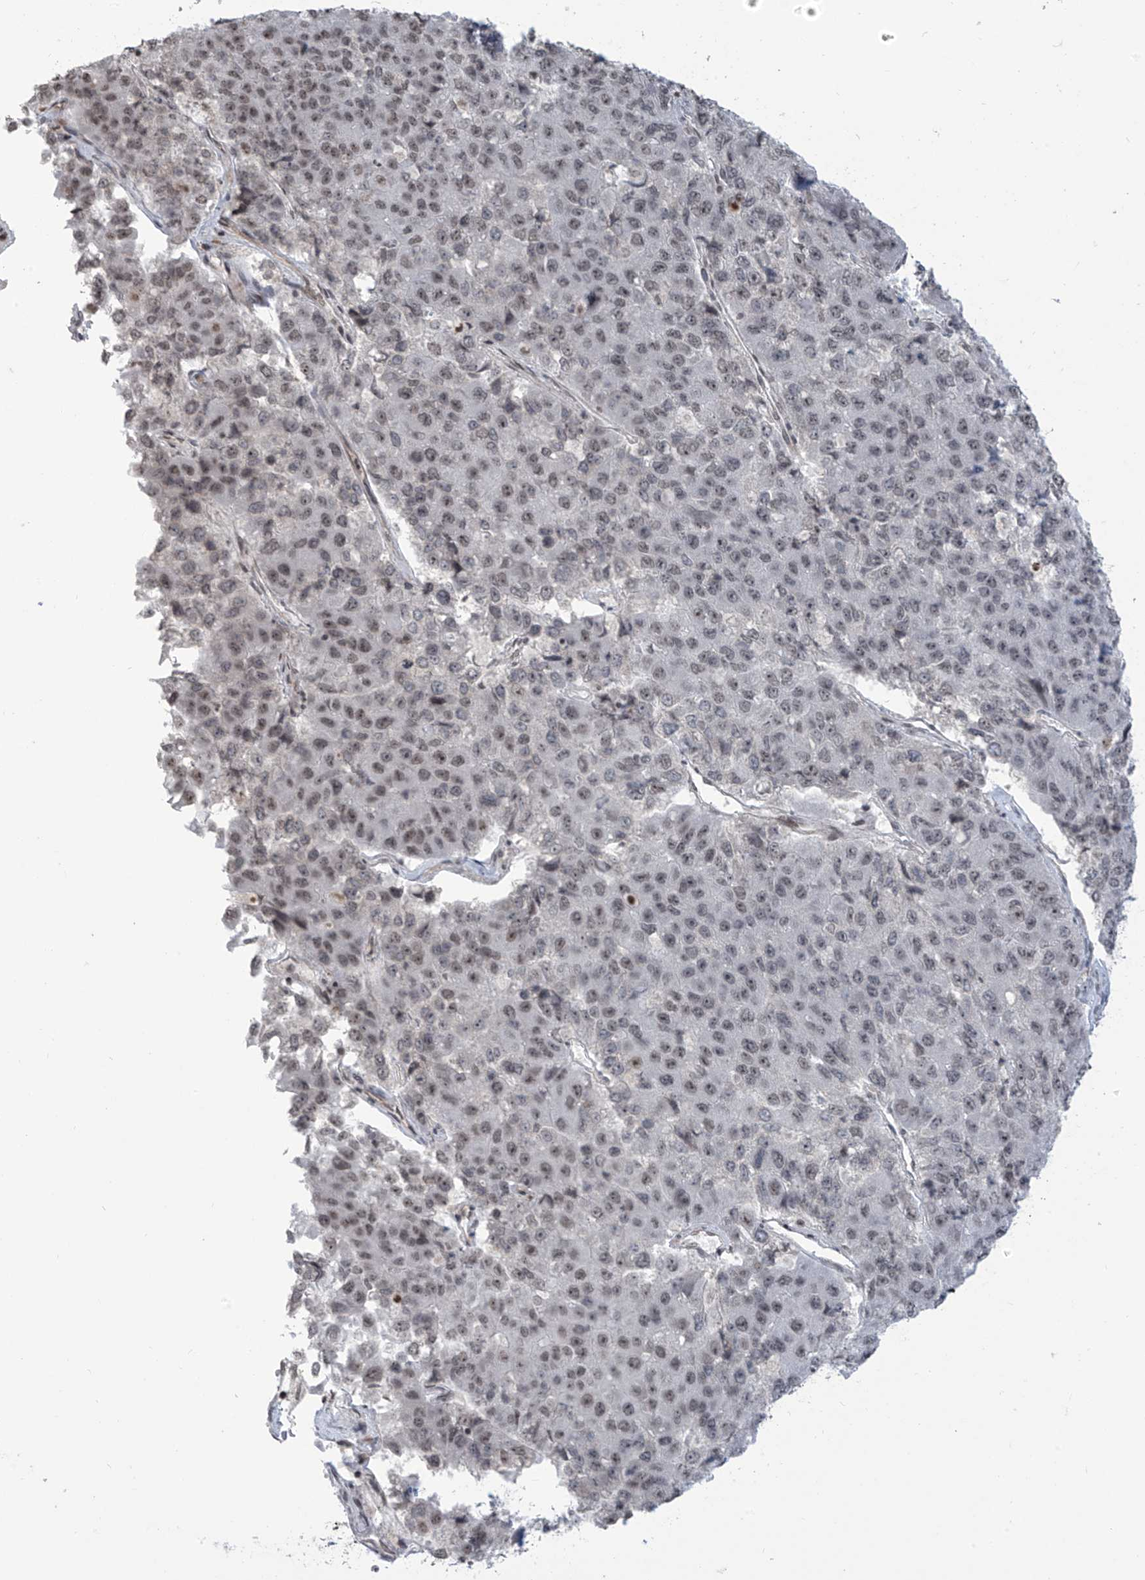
{"staining": {"intensity": "weak", "quantity": "<25%", "location": "nuclear"}, "tissue": "pancreatic cancer", "cell_type": "Tumor cells", "image_type": "cancer", "snomed": [{"axis": "morphology", "description": "Adenocarcinoma, NOS"}, {"axis": "topography", "description": "Pancreas"}], "caption": "DAB immunohistochemical staining of human pancreatic cancer (adenocarcinoma) shows no significant expression in tumor cells. (Brightfield microscopy of DAB immunohistochemistry at high magnification).", "gene": "METAP1D", "patient": {"sex": "male", "age": 50}}